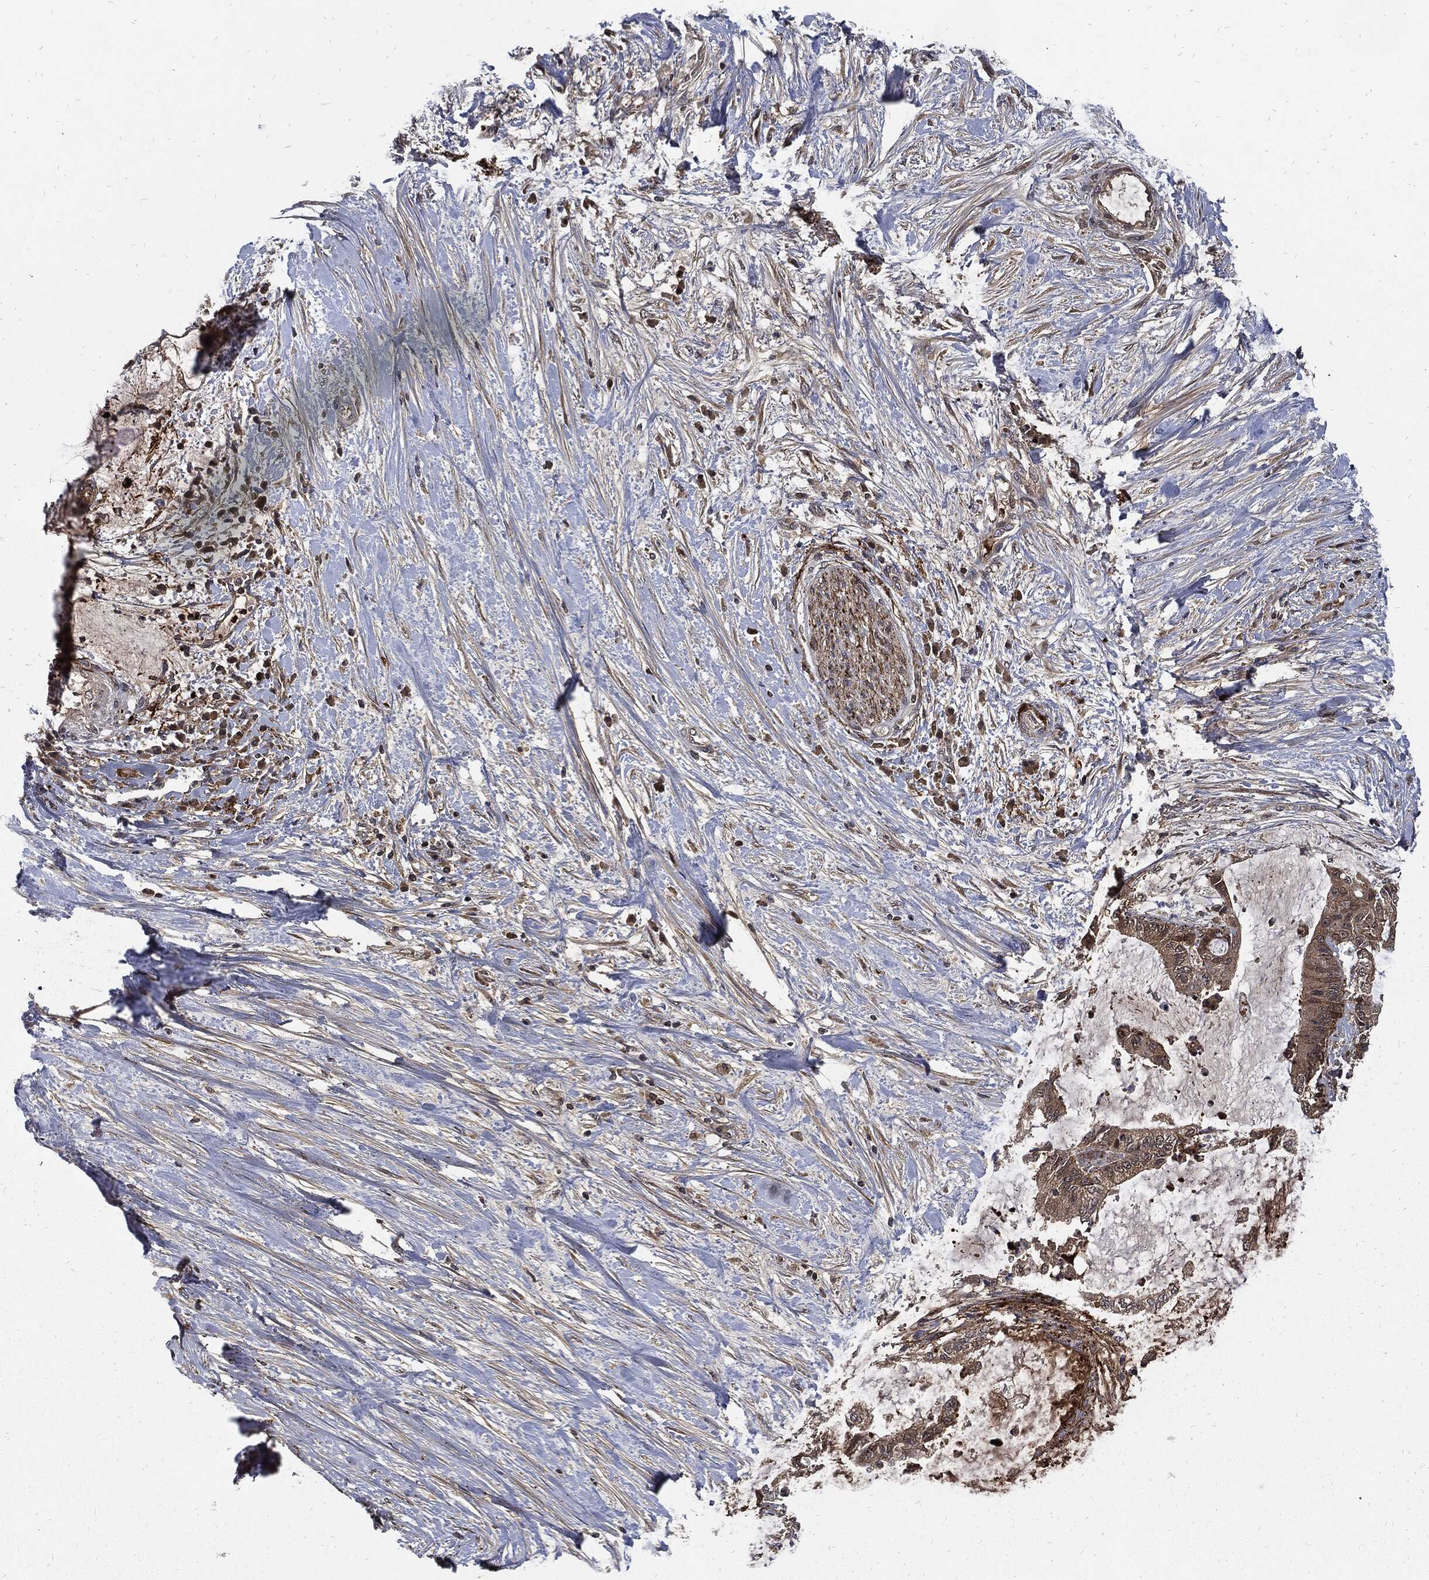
{"staining": {"intensity": "weak", "quantity": ">75%", "location": "cytoplasmic/membranous"}, "tissue": "liver cancer", "cell_type": "Tumor cells", "image_type": "cancer", "snomed": [{"axis": "morphology", "description": "Cholangiocarcinoma"}, {"axis": "topography", "description": "Liver"}], "caption": "Immunohistochemical staining of cholangiocarcinoma (liver) demonstrates low levels of weak cytoplasmic/membranous positivity in approximately >75% of tumor cells.", "gene": "CLU", "patient": {"sex": "female", "age": 73}}